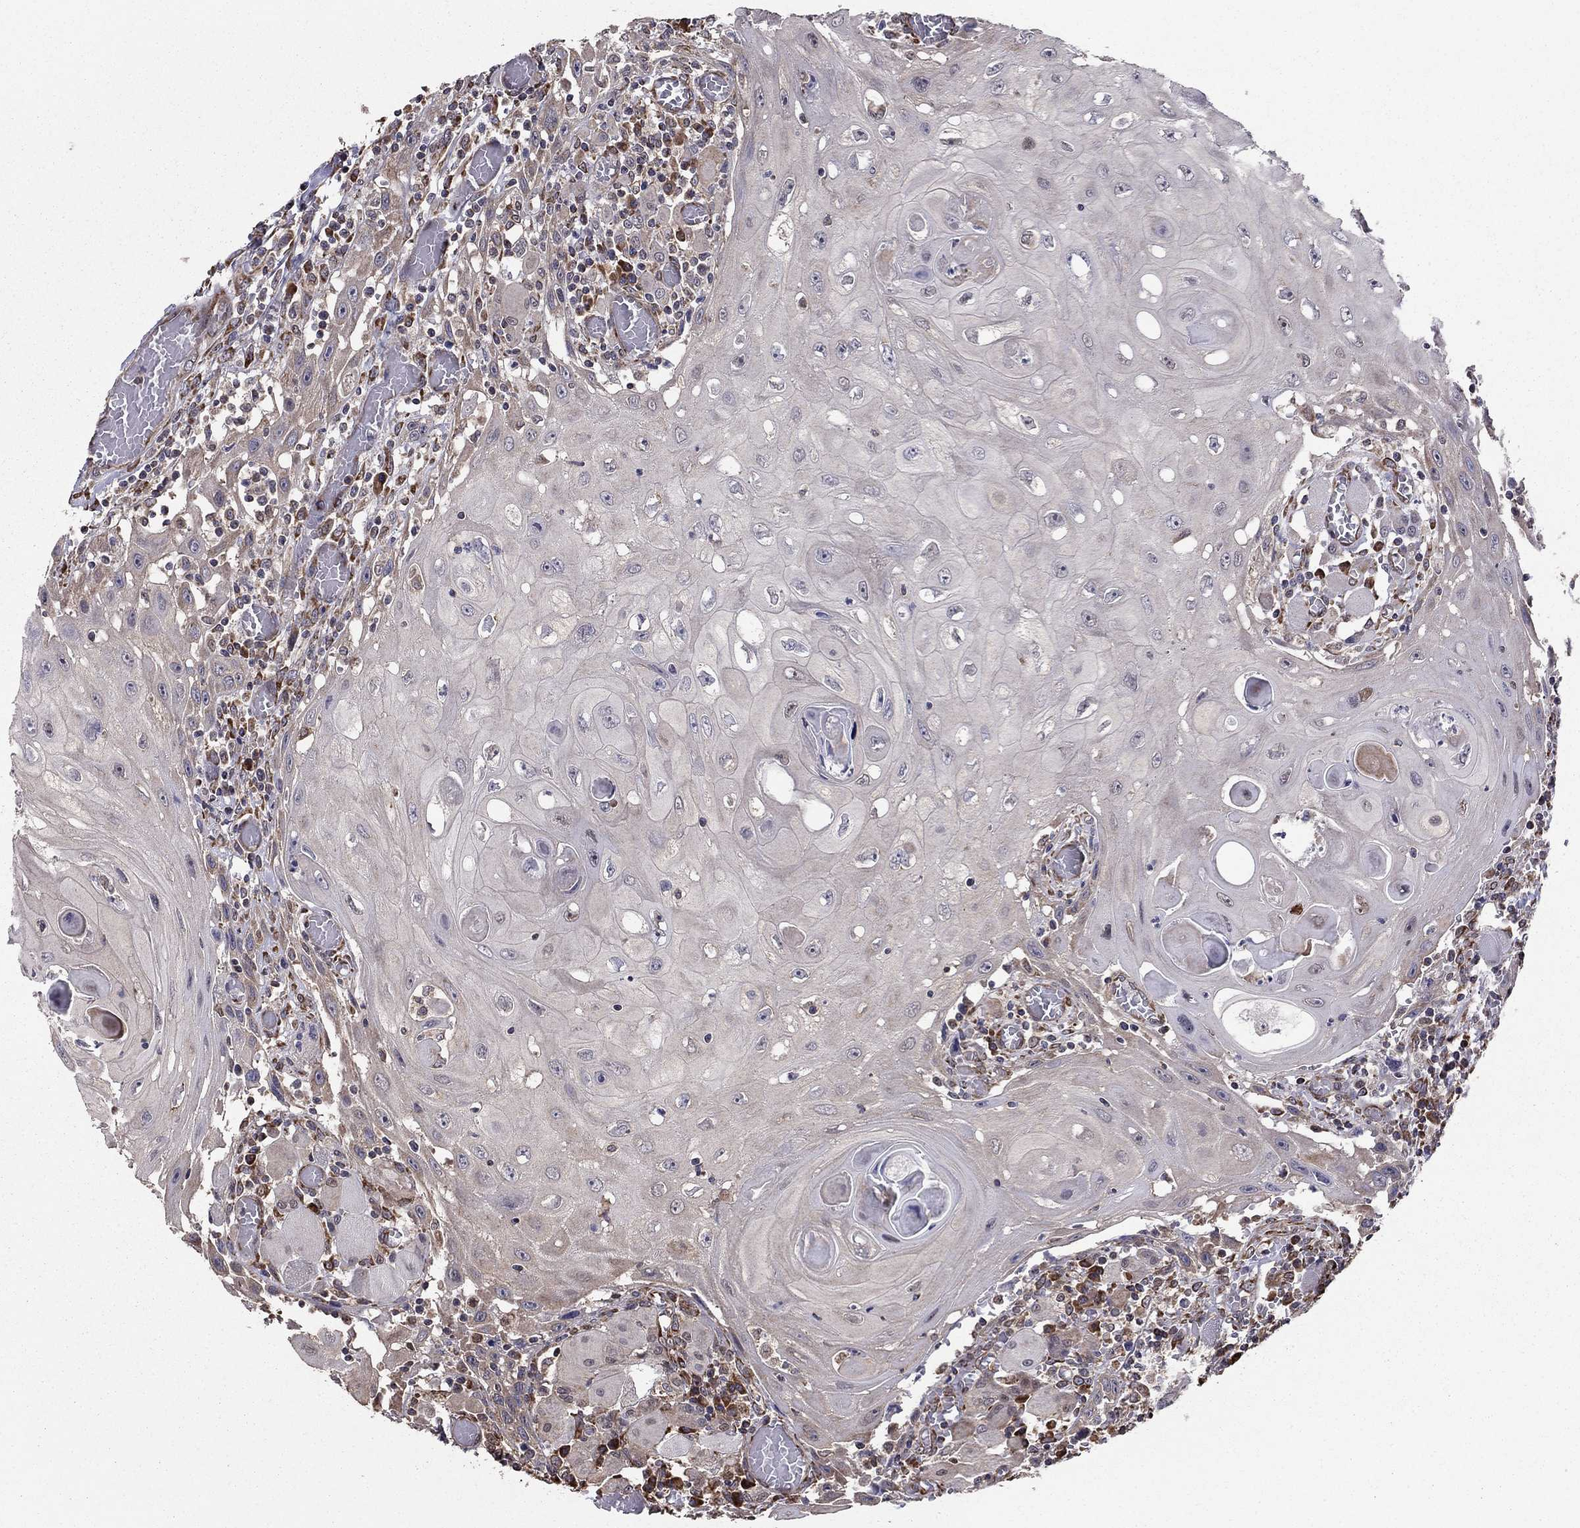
{"staining": {"intensity": "negative", "quantity": "none", "location": "none"}, "tissue": "head and neck cancer", "cell_type": "Tumor cells", "image_type": "cancer", "snomed": [{"axis": "morphology", "description": "Normal tissue, NOS"}, {"axis": "morphology", "description": "Squamous cell carcinoma, NOS"}, {"axis": "topography", "description": "Oral tissue"}, {"axis": "topography", "description": "Head-Neck"}], "caption": "This is an immunohistochemistry (IHC) photomicrograph of head and neck squamous cell carcinoma. There is no staining in tumor cells.", "gene": "NKIRAS1", "patient": {"sex": "male", "age": 71}}